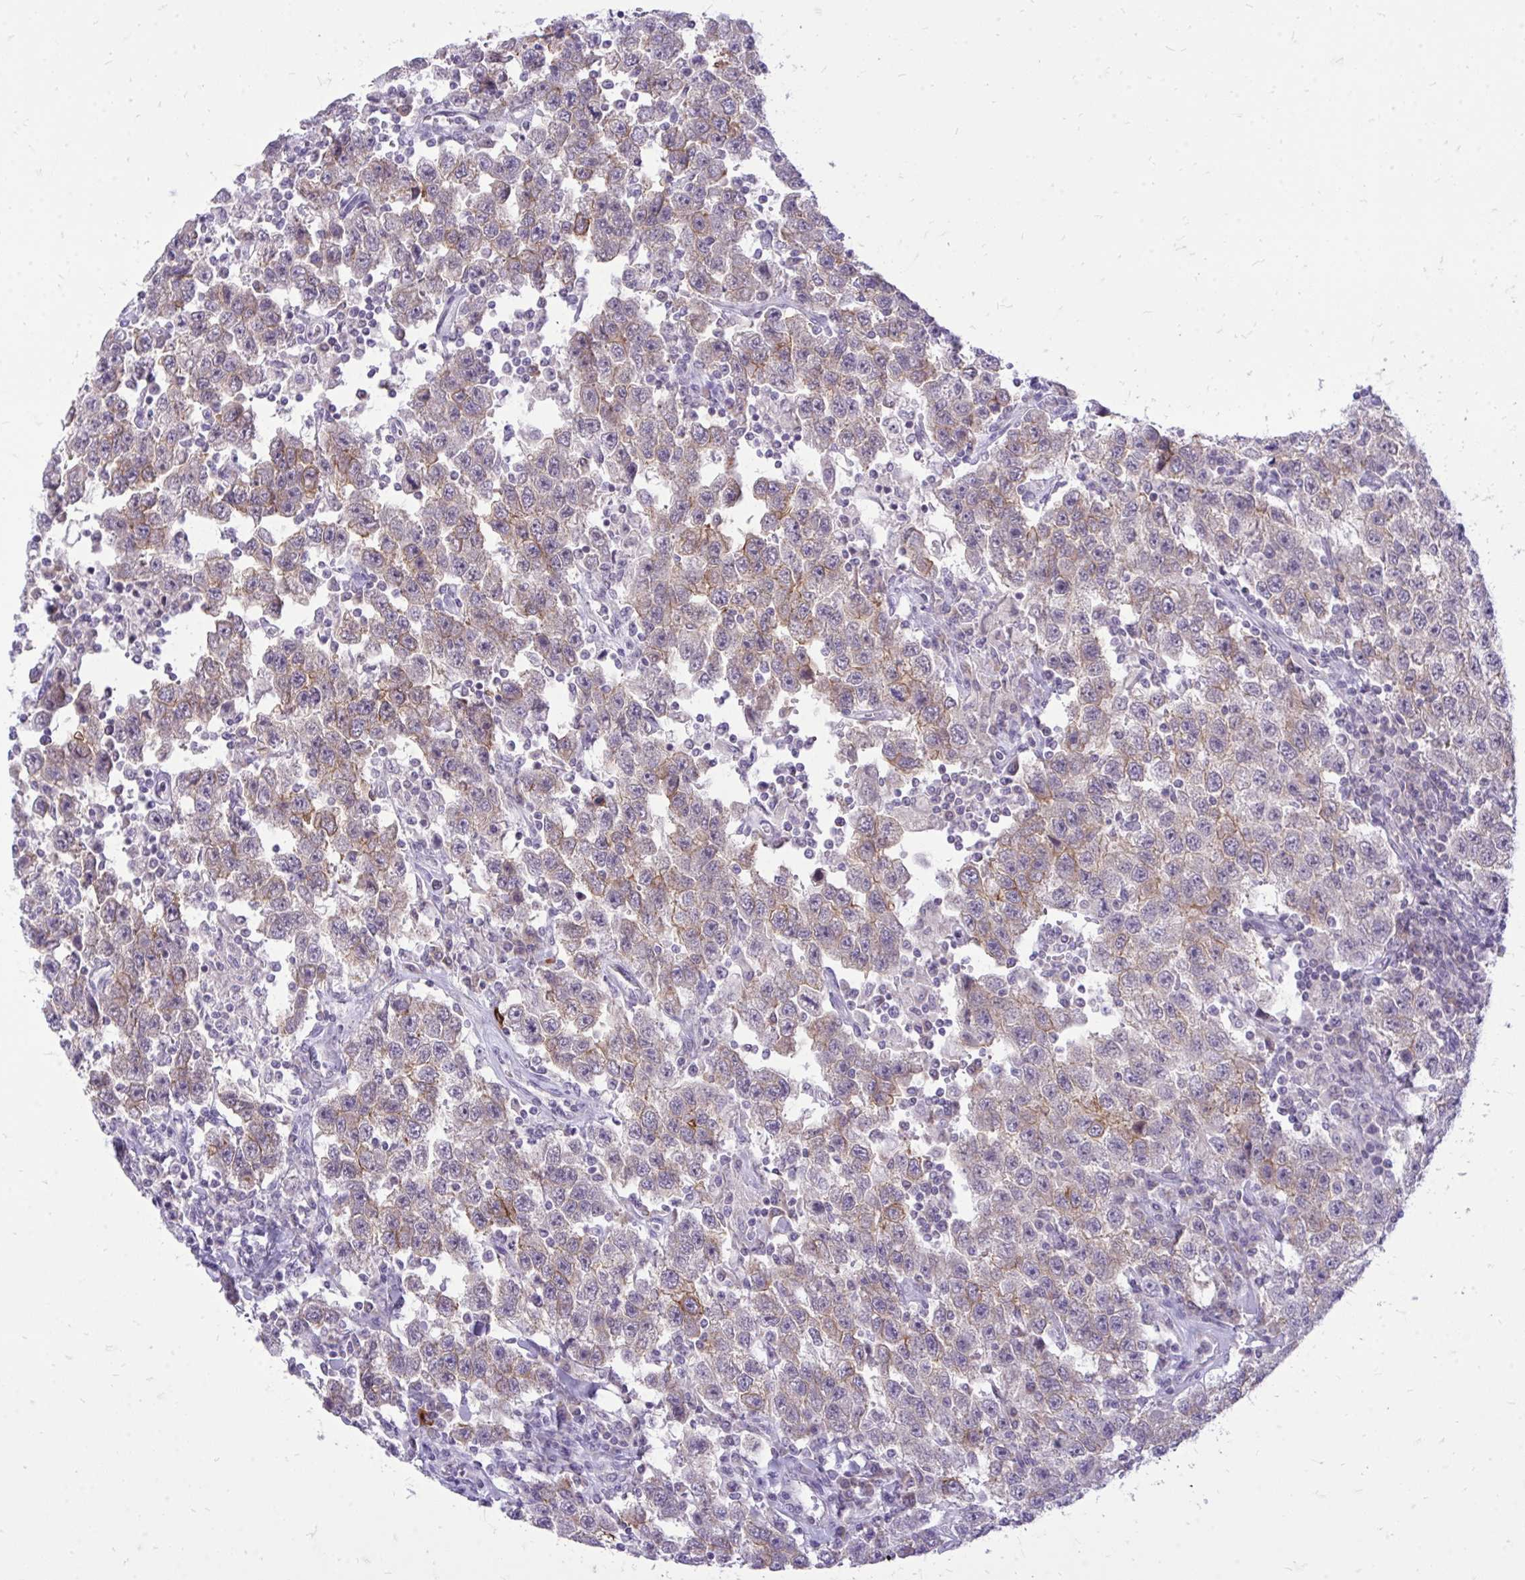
{"staining": {"intensity": "weak", "quantity": "25%-75%", "location": "cytoplasmic/membranous"}, "tissue": "testis cancer", "cell_type": "Tumor cells", "image_type": "cancer", "snomed": [{"axis": "morphology", "description": "Seminoma, NOS"}, {"axis": "topography", "description": "Testis"}], "caption": "Protein staining exhibits weak cytoplasmic/membranous positivity in about 25%-75% of tumor cells in seminoma (testis).", "gene": "SPTBN2", "patient": {"sex": "male", "age": 41}}